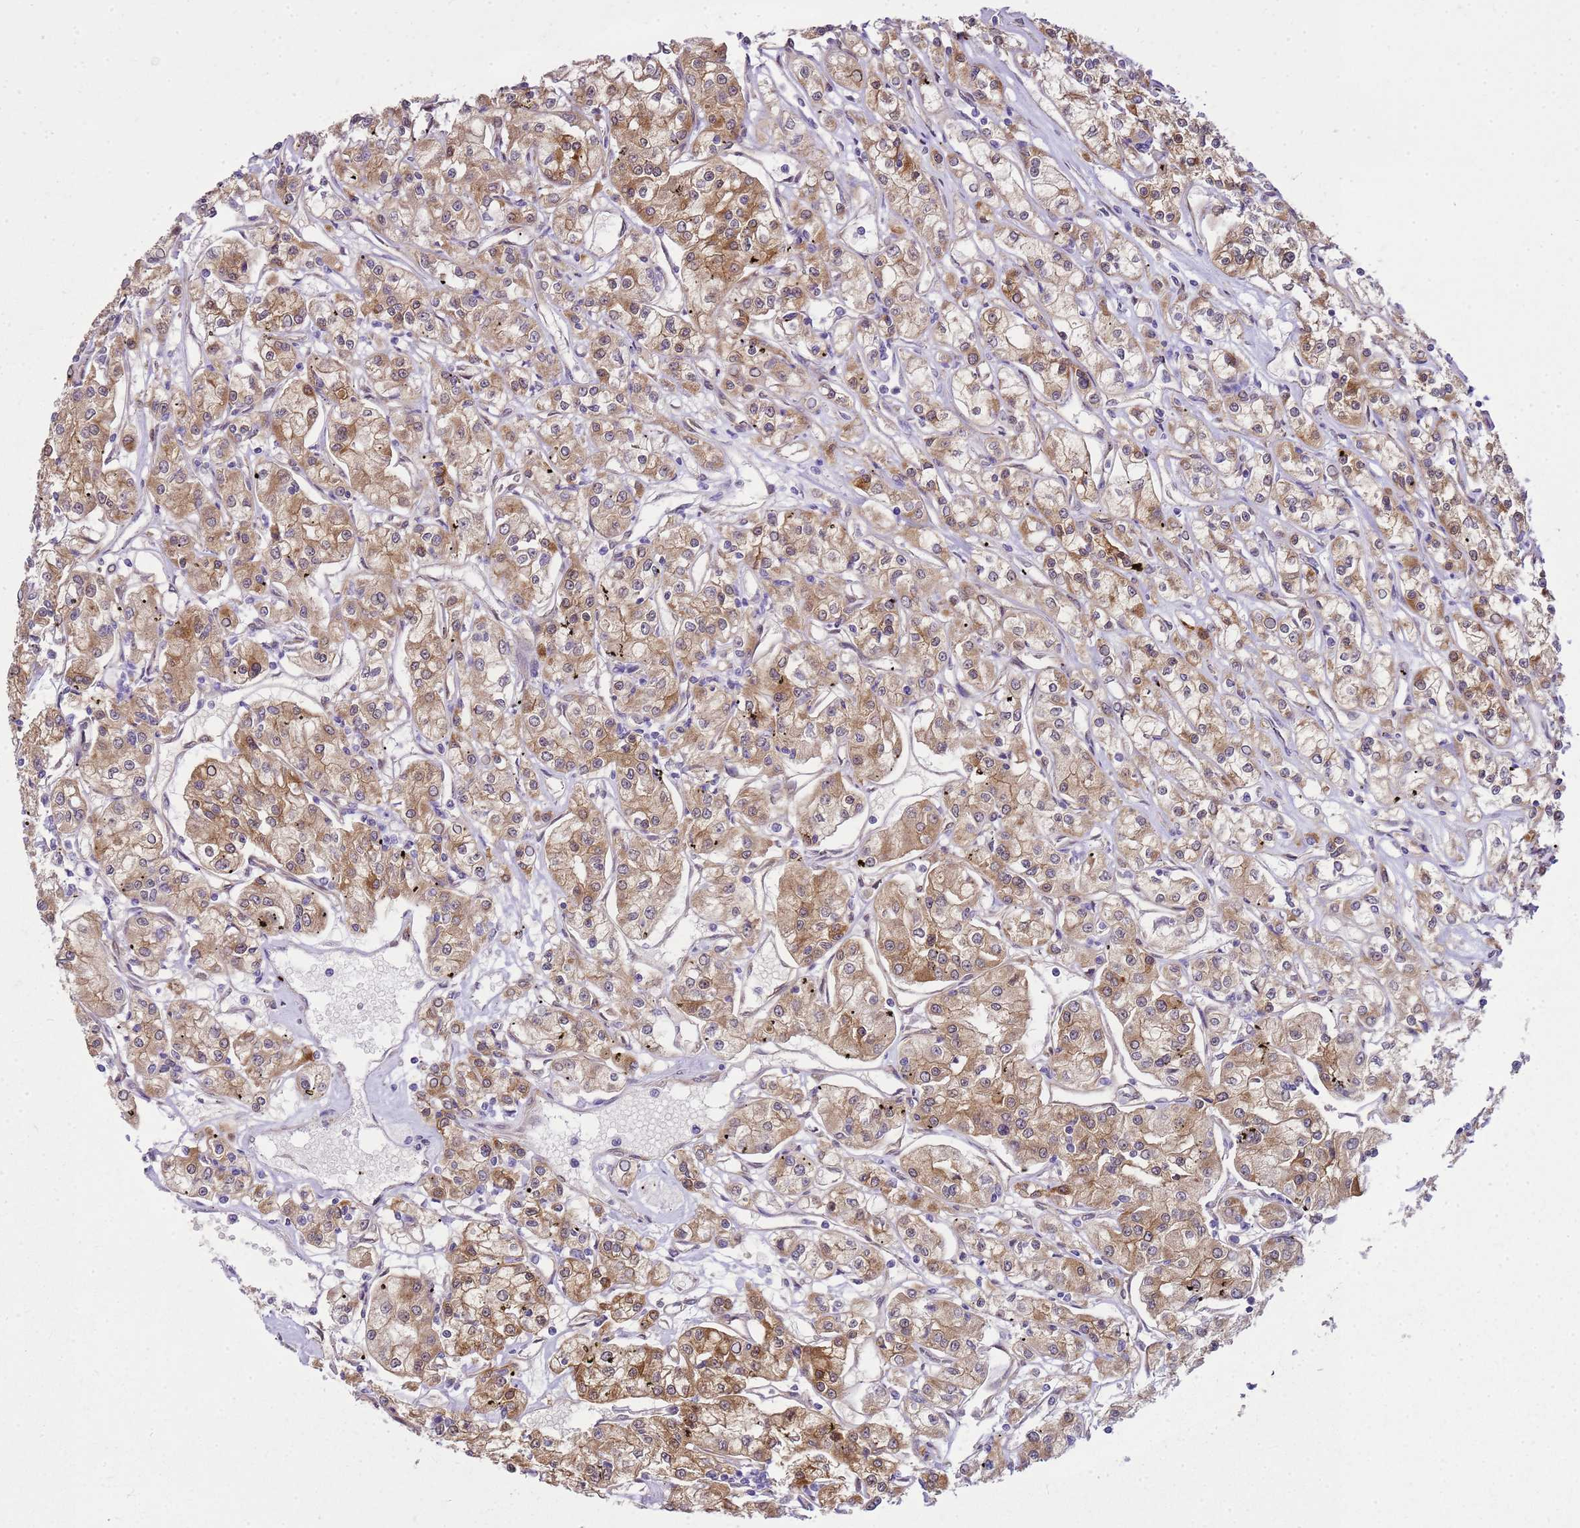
{"staining": {"intensity": "moderate", "quantity": ">75%", "location": "cytoplasmic/membranous"}, "tissue": "renal cancer", "cell_type": "Tumor cells", "image_type": "cancer", "snomed": [{"axis": "morphology", "description": "Adenocarcinoma, NOS"}, {"axis": "topography", "description": "Kidney"}], "caption": "Protein staining shows moderate cytoplasmic/membranous staining in about >75% of tumor cells in adenocarcinoma (renal).", "gene": "HSPB1", "patient": {"sex": "female", "age": 59}}